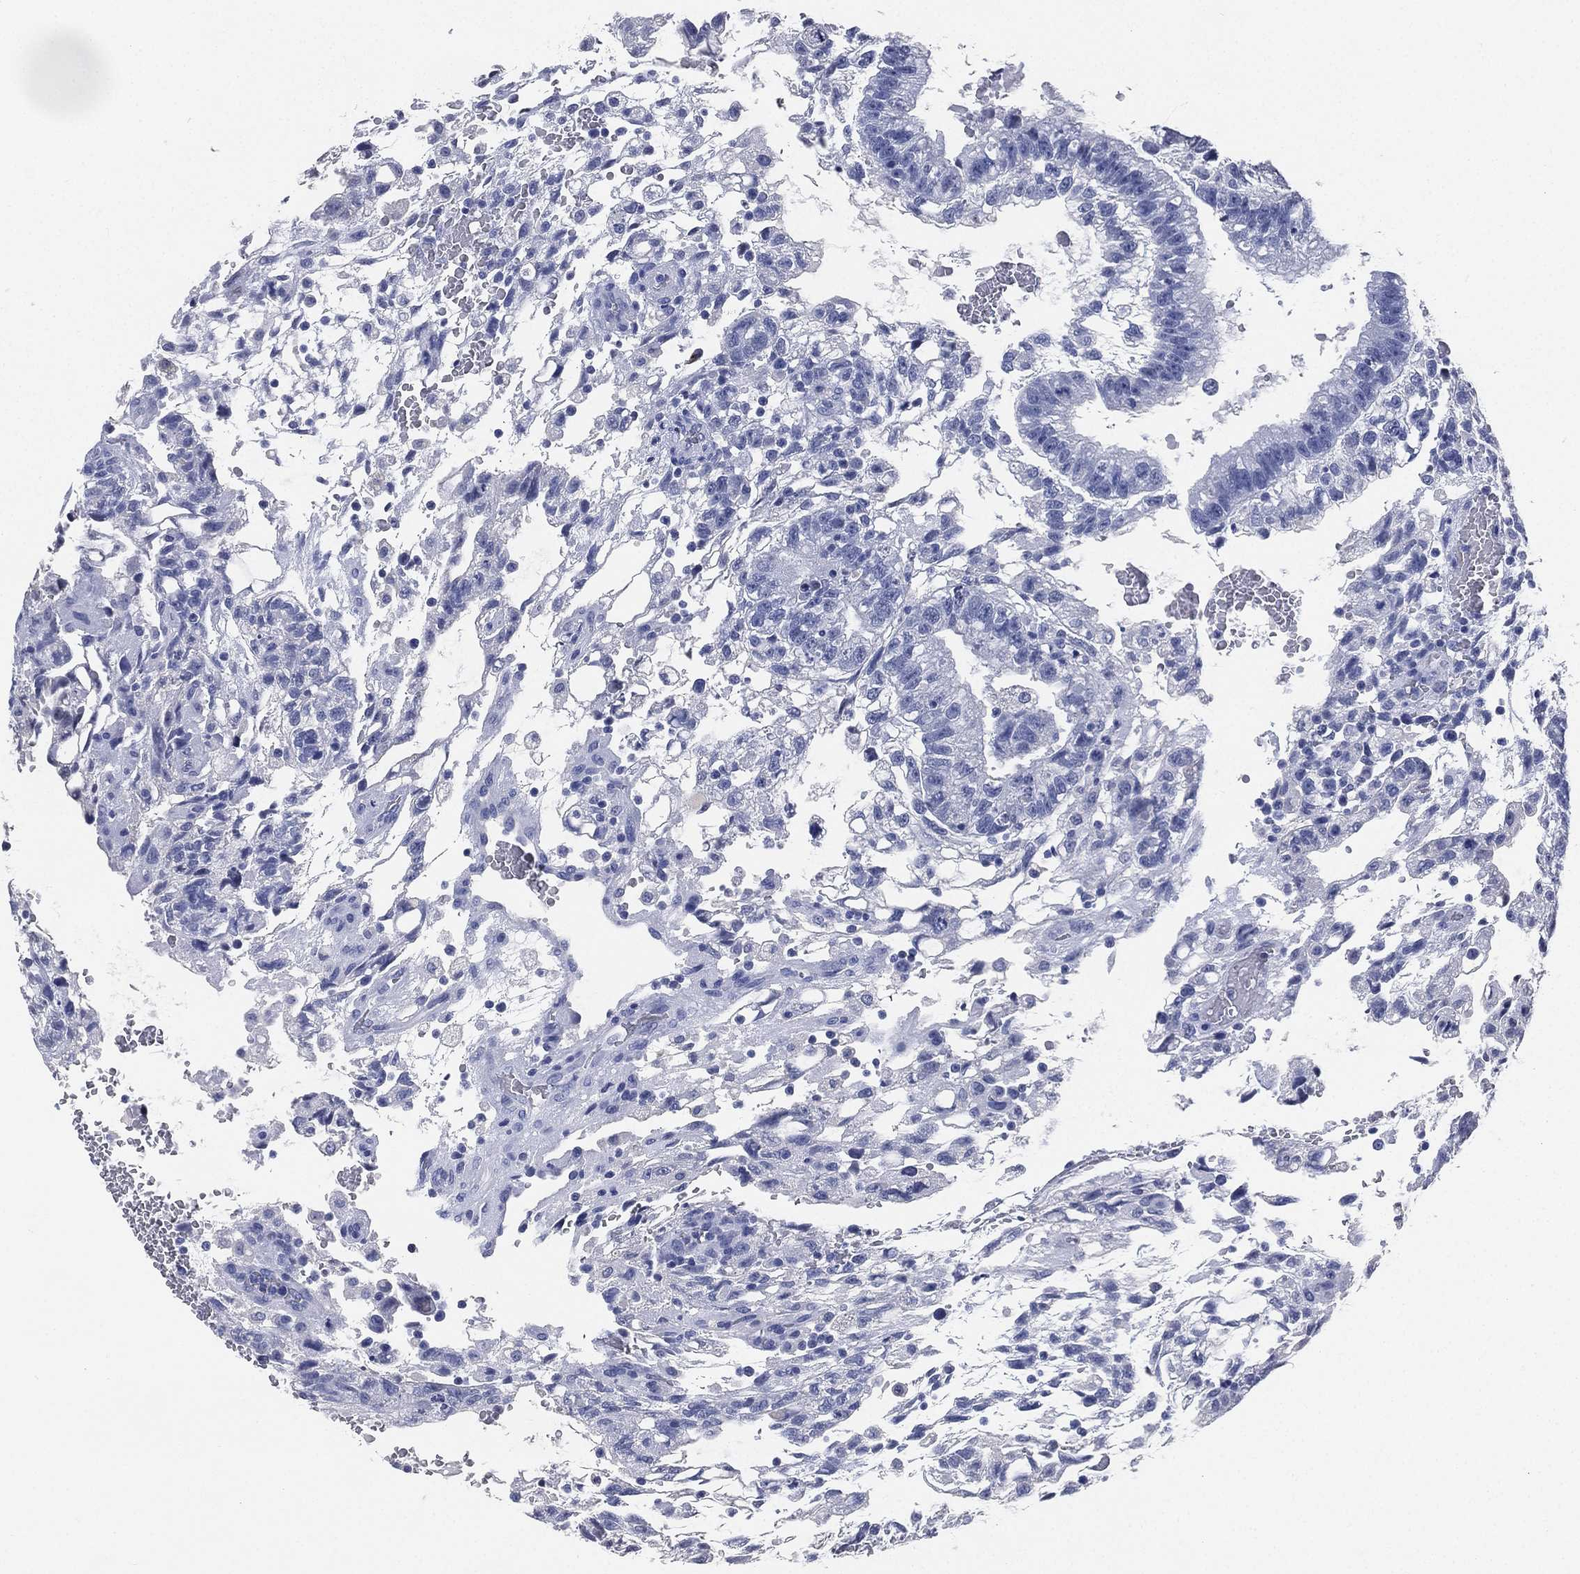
{"staining": {"intensity": "negative", "quantity": "none", "location": "none"}, "tissue": "testis cancer", "cell_type": "Tumor cells", "image_type": "cancer", "snomed": [{"axis": "morphology", "description": "Carcinoma, Embryonal, NOS"}, {"axis": "topography", "description": "Testis"}], "caption": "This is an immunohistochemistry photomicrograph of testis cancer (embryonal carcinoma). There is no positivity in tumor cells.", "gene": "IYD", "patient": {"sex": "male", "age": 32}}